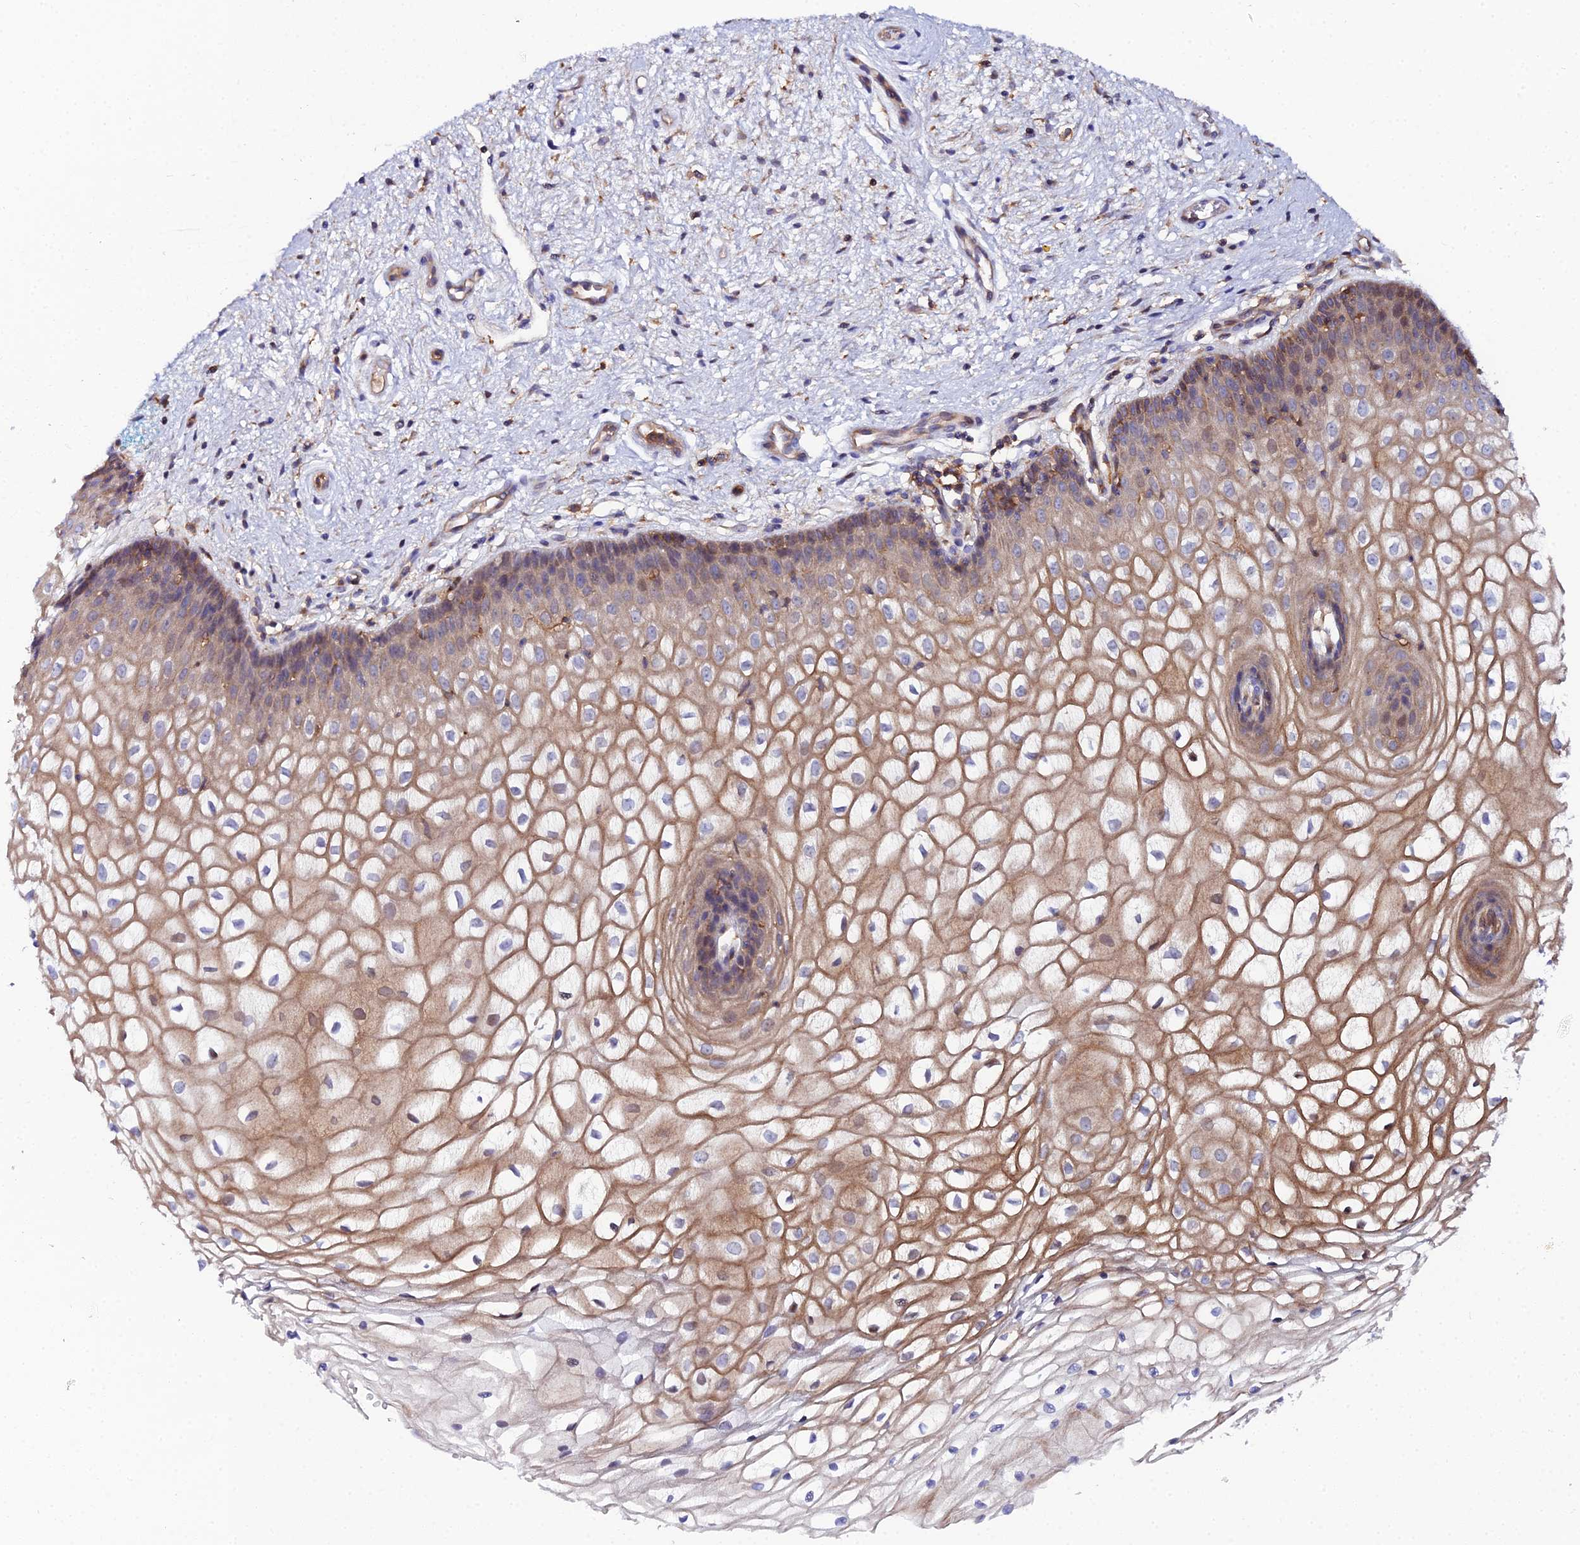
{"staining": {"intensity": "moderate", "quantity": ">75%", "location": "cytoplasmic/membranous"}, "tissue": "vagina", "cell_type": "Squamous epithelial cells", "image_type": "normal", "snomed": [{"axis": "morphology", "description": "Normal tissue, NOS"}, {"axis": "topography", "description": "Vagina"}], "caption": "Protein staining displays moderate cytoplasmic/membranous expression in approximately >75% of squamous epithelial cells in benign vagina.", "gene": "GNG5B", "patient": {"sex": "female", "age": 34}}